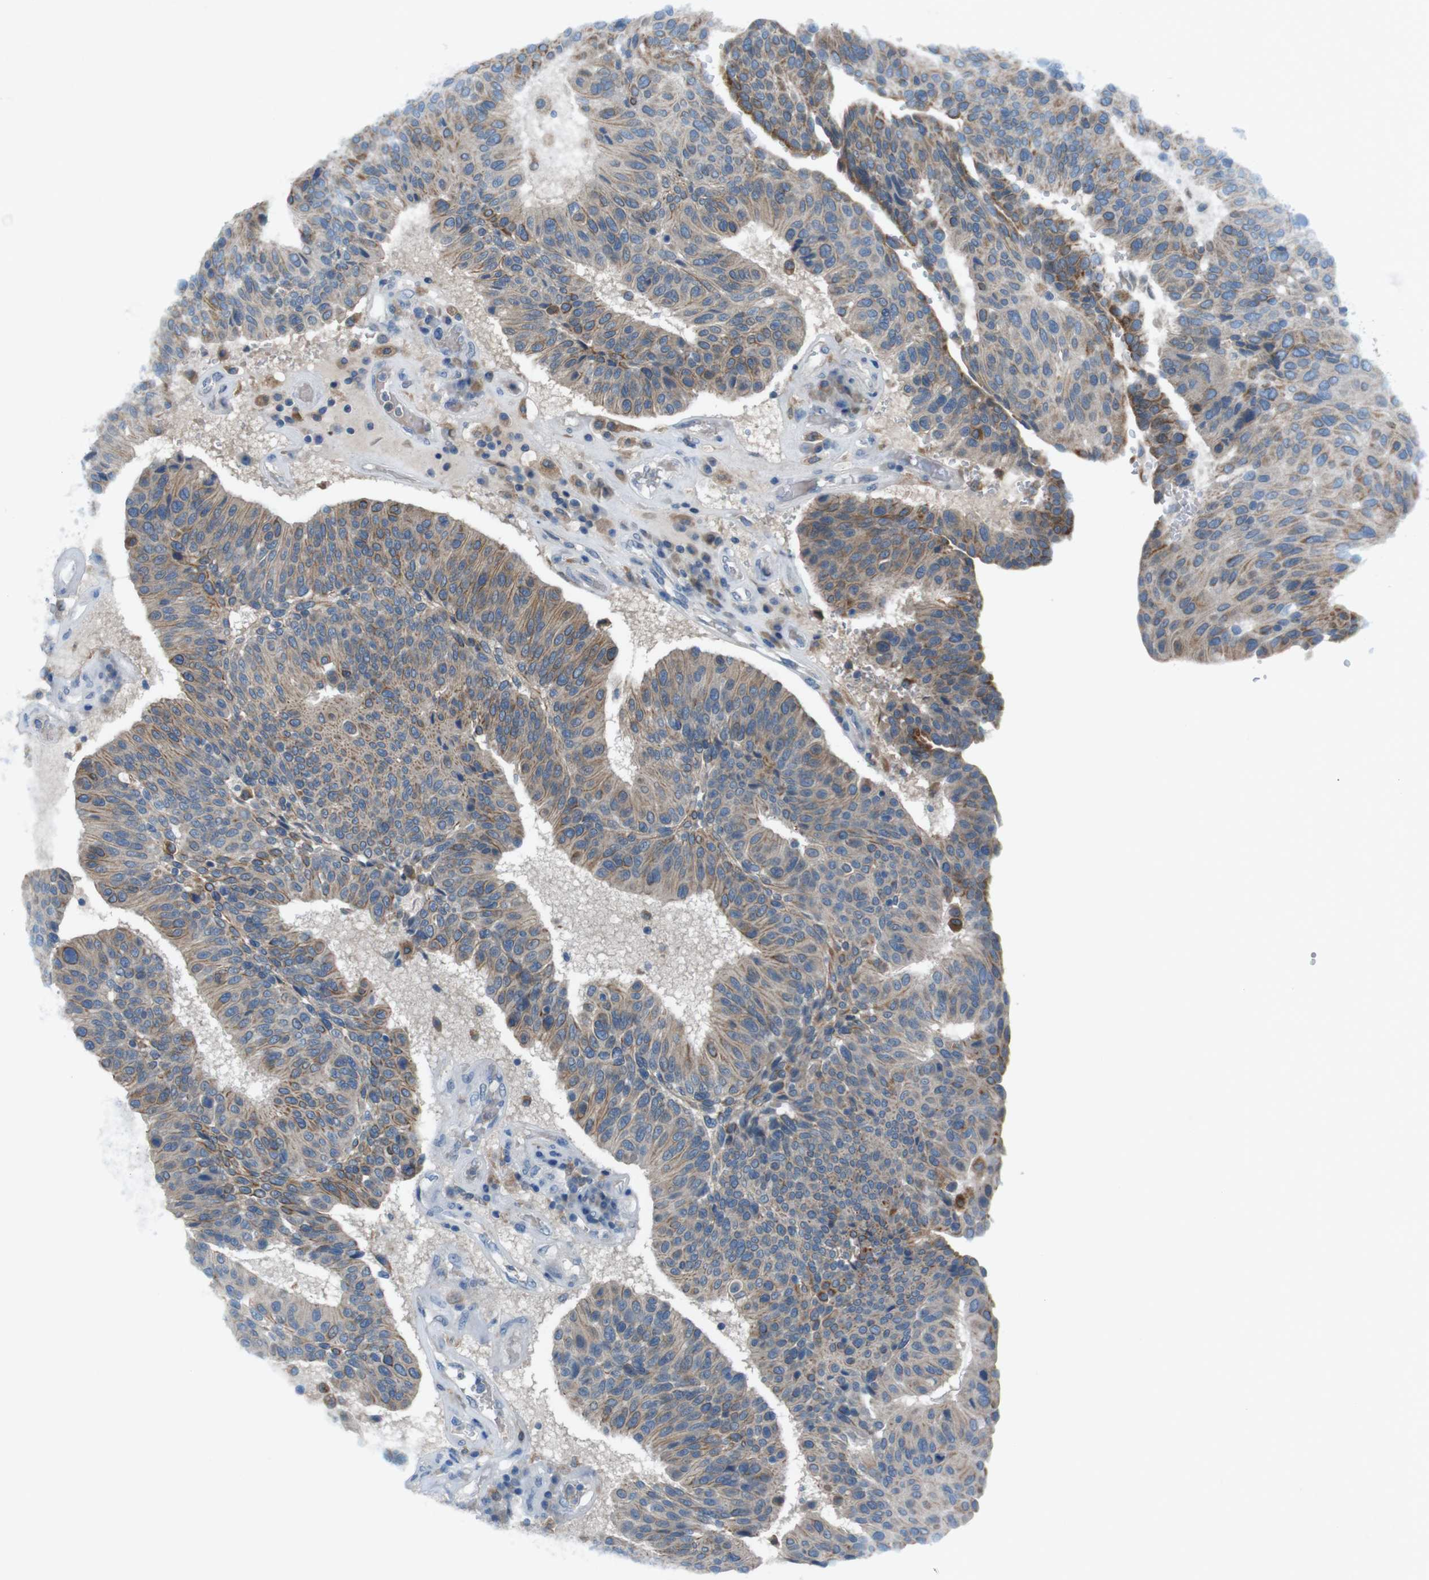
{"staining": {"intensity": "weak", "quantity": ">75%", "location": "cytoplasmic/membranous"}, "tissue": "urothelial cancer", "cell_type": "Tumor cells", "image_type": "cancer", "snomed": [{"axis": "morphology", "description": "Urothelial carcinoma, High grade"}, {"axis": "topography", "description": "Urinary bladder"}], "caption": "A histopathology image showing weak cytoplasmic/membranous expression in about >75% of tumor cells in urothelial cancer, as visualized by brown immunohistochemical staining.", "gene": "MOGAT3", "patient": {"sex": "male", "age": 66}}